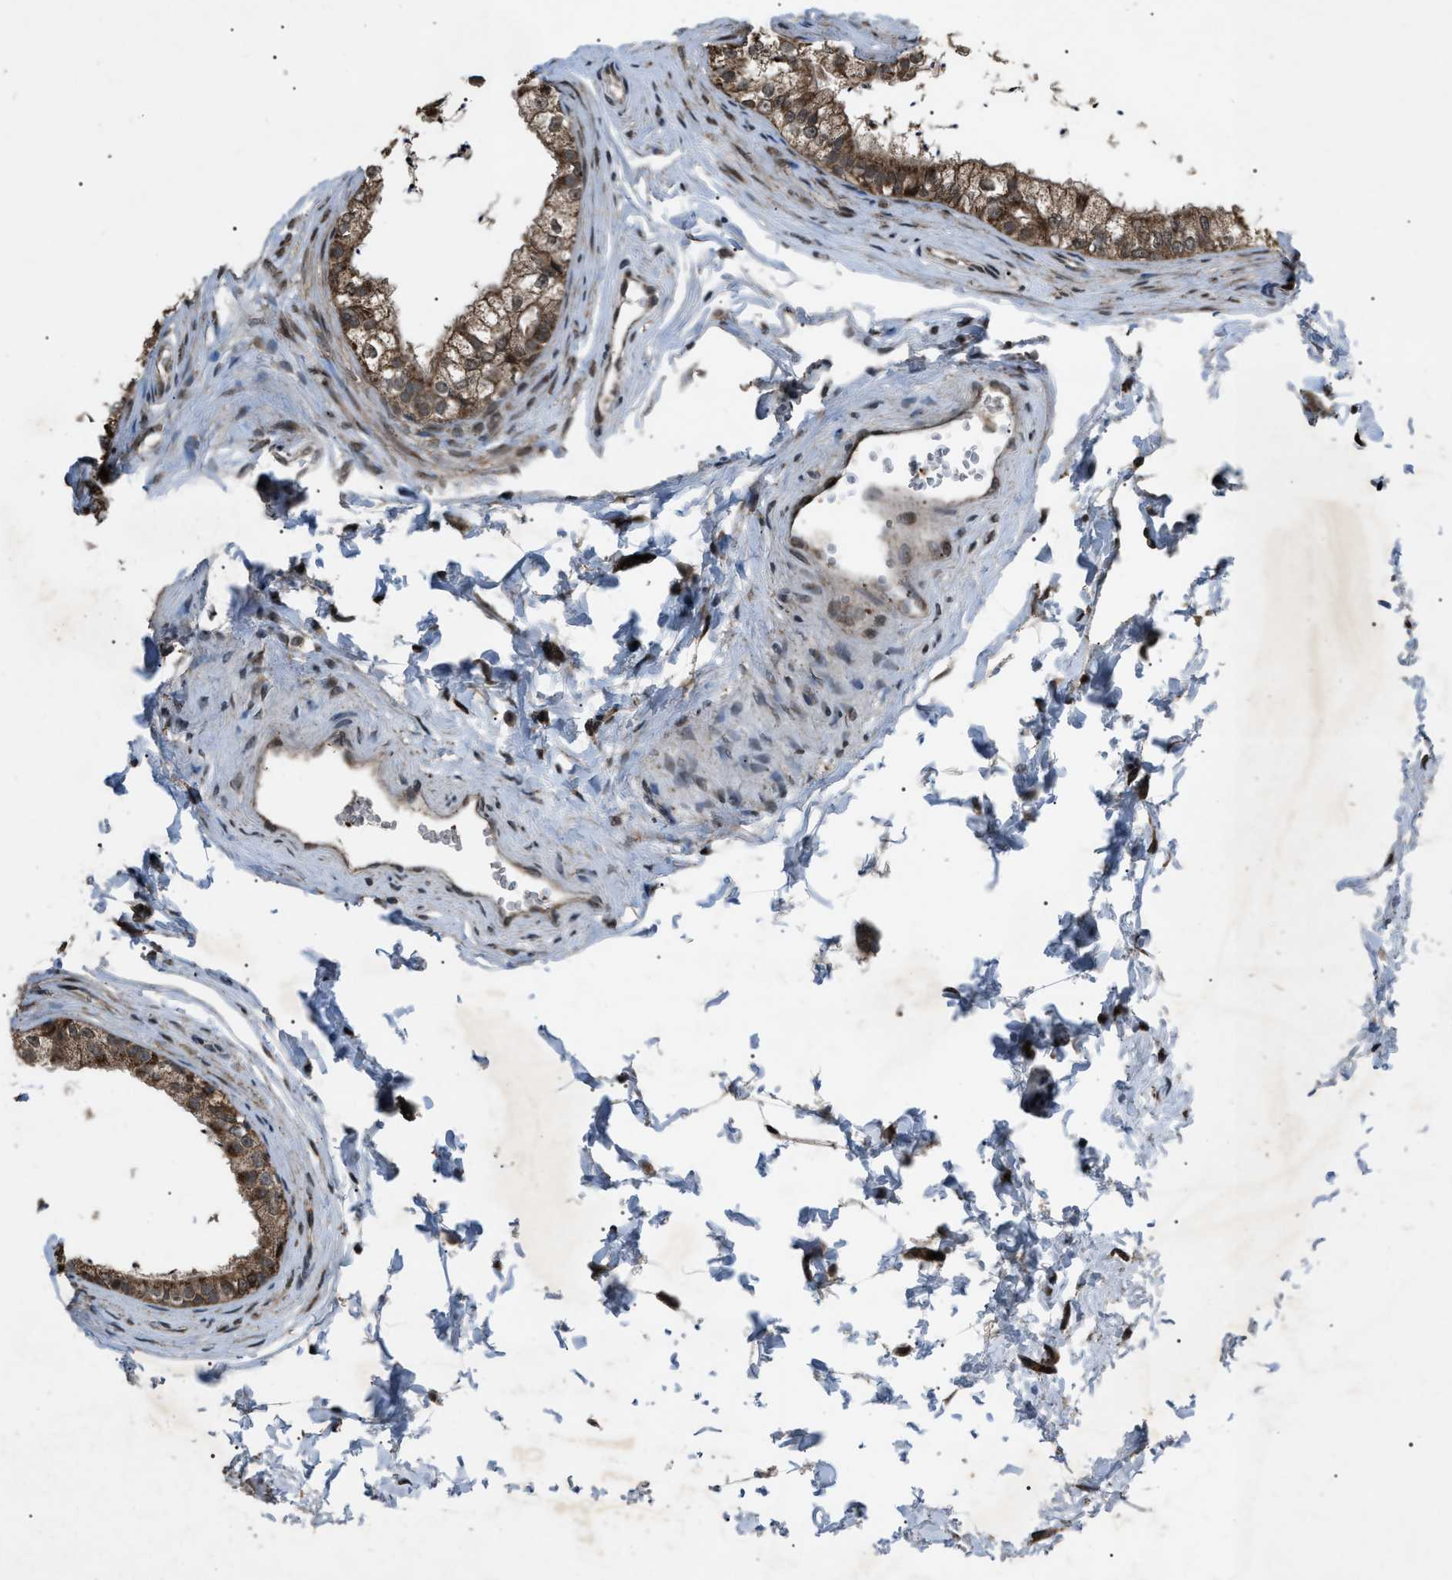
{"staining": {"intensity": "strong", "quantity": ">75%", "location": "cytoplasmic/membranous,nuclear"}, "tissue": "epididymis", "cell_type": "Glandular cells", "image_type": "normal", "snomed": [{"axis": "morphology", "description": "Normal tissue, NOS"}, {"axis": "topography", "description": "Epididymis"}], "caption": "Epididymis stained for a protein (brown) exhibits strong cytoplasmic/membranous,nuclear positive staining in approximately >75% of glandular cells.", "gene": "ZFAND2A", "patient": {"sex": "male", "age": 56}}